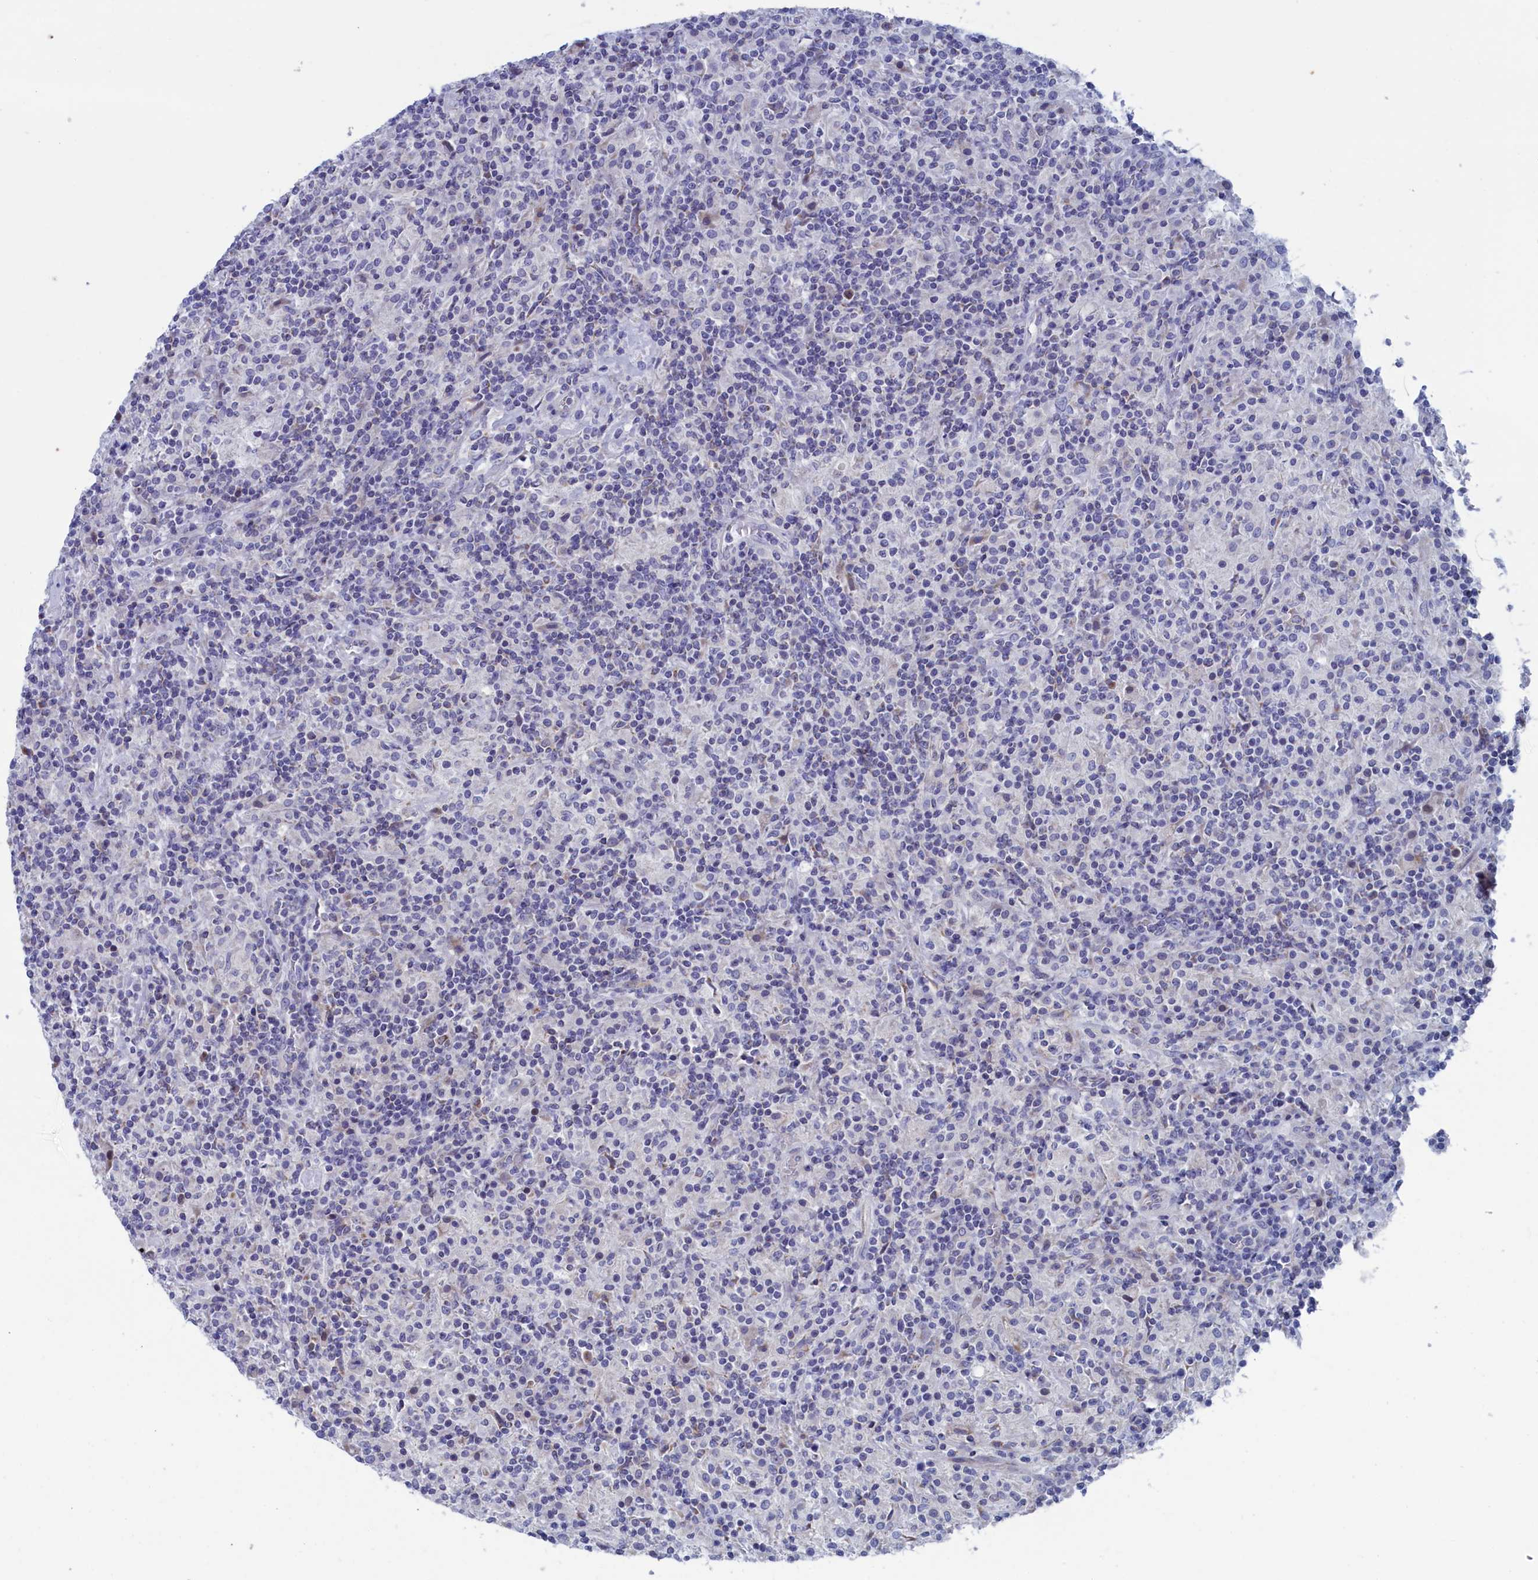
{"staining": {"intensity": "negative", "quantity": "none", "location": "none"}, "tissue": "lymphoma", "cell_type": "Tumor cells", "image_type": "cancer", "snomed": [{"axis": "morphology", "description": "Hodgkin's disease, NOS"}, {"axis": "topography", "description": "Lymph node"}], "caption": "An IHC image of lymphoma is shown. There is no staining in tumor cells of lymphoma.", "gene": "NIBAN3", "patient": {"sex": "male", "age": 70}}